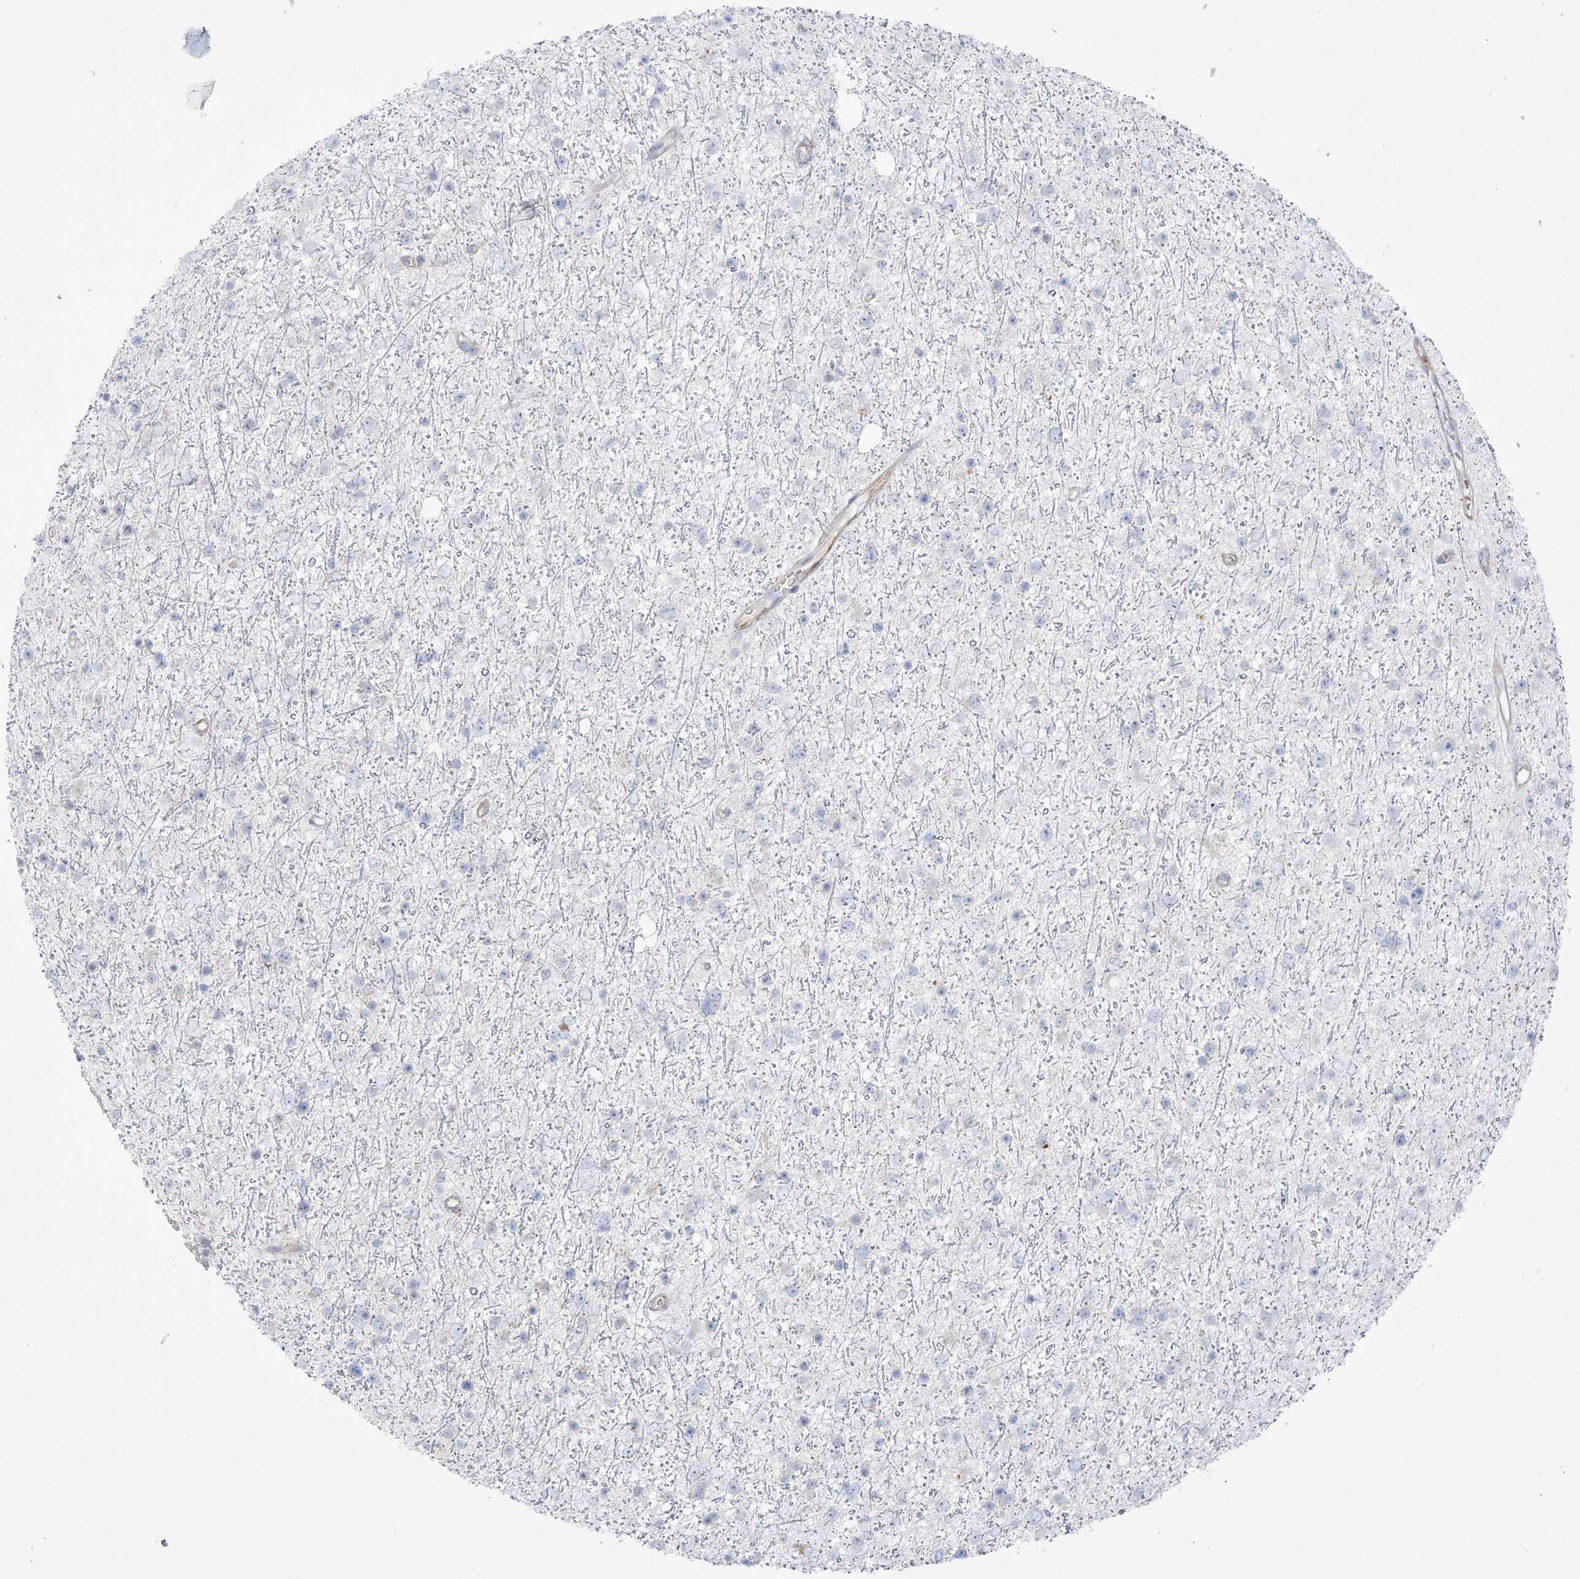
{"staining": {"intensity": "negative", "quantity": "none", "location": "none"}, "tissue": "glioma", "cell_type": "Tumor cells", "image_type": "cancer", "snomed": [{"axis": "morphology", "description": "Glioma, malignant, Low grade"}, {"axis": "topography", "description": "Cerebral cortex"}], "caption": "The image displays no significant positivity in tumor cells of glioma.", "gene": "TAL2", "patient": {"sex": "female", "age": 39}}